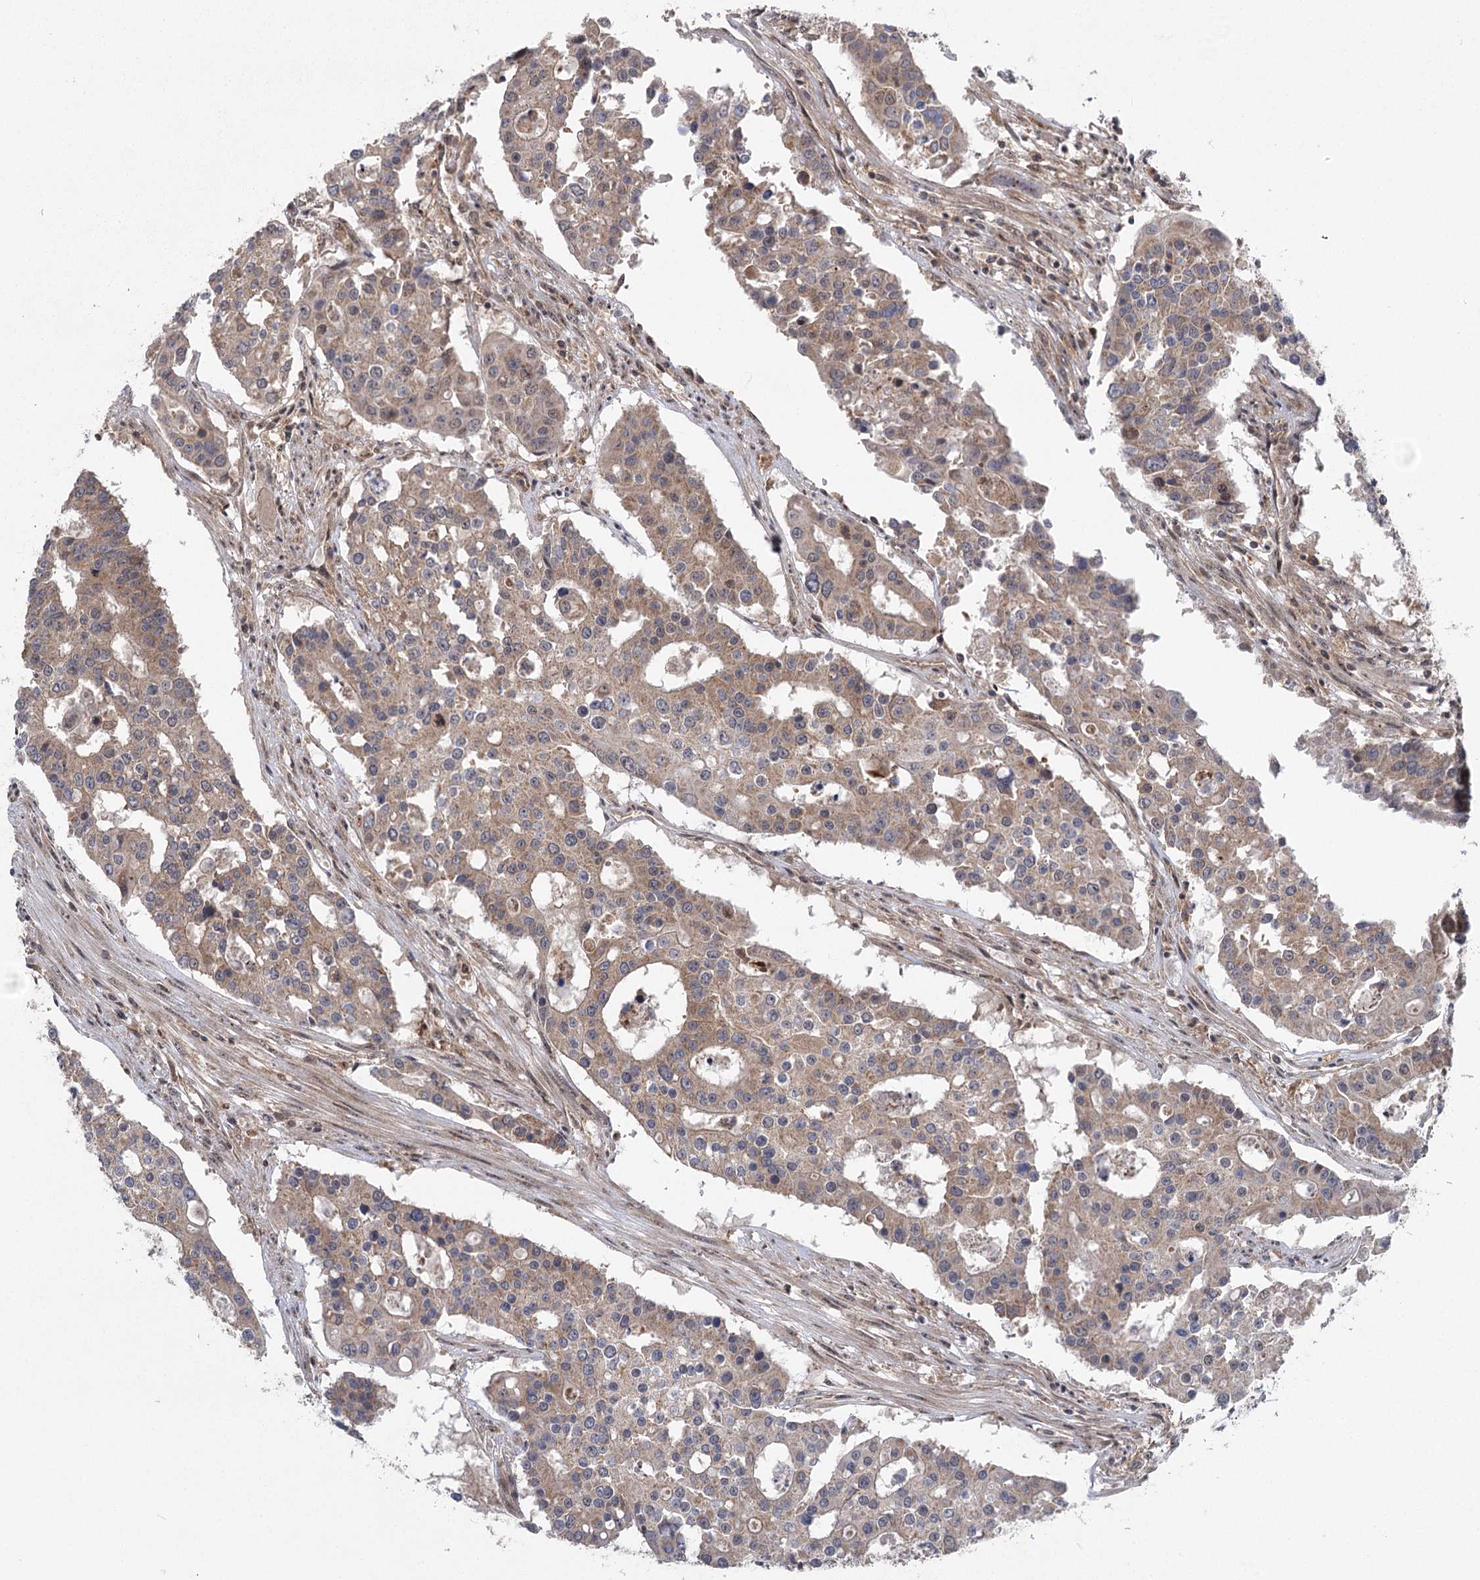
{"staining": {"intensity": "moderate", "quantity": ">75%", "location": "cytoplasmic/membranous"}, "tissue": "colorectal cancer", "cell_type": "Tumor cells", "image_type": "cancer", "snomed": [{"axis": "morphology", "description": "Adenocarcinoma, NOS"}, {"axis": "topography", "description": "Colon"}], "caption": "Tumor cells display moderate cytoplasmic/membranous expression in approximately >75% of cells in colorectal adenocarcinoma.", "gene": "C12orf4", "patient": {"sex": "male", "age": 77}}